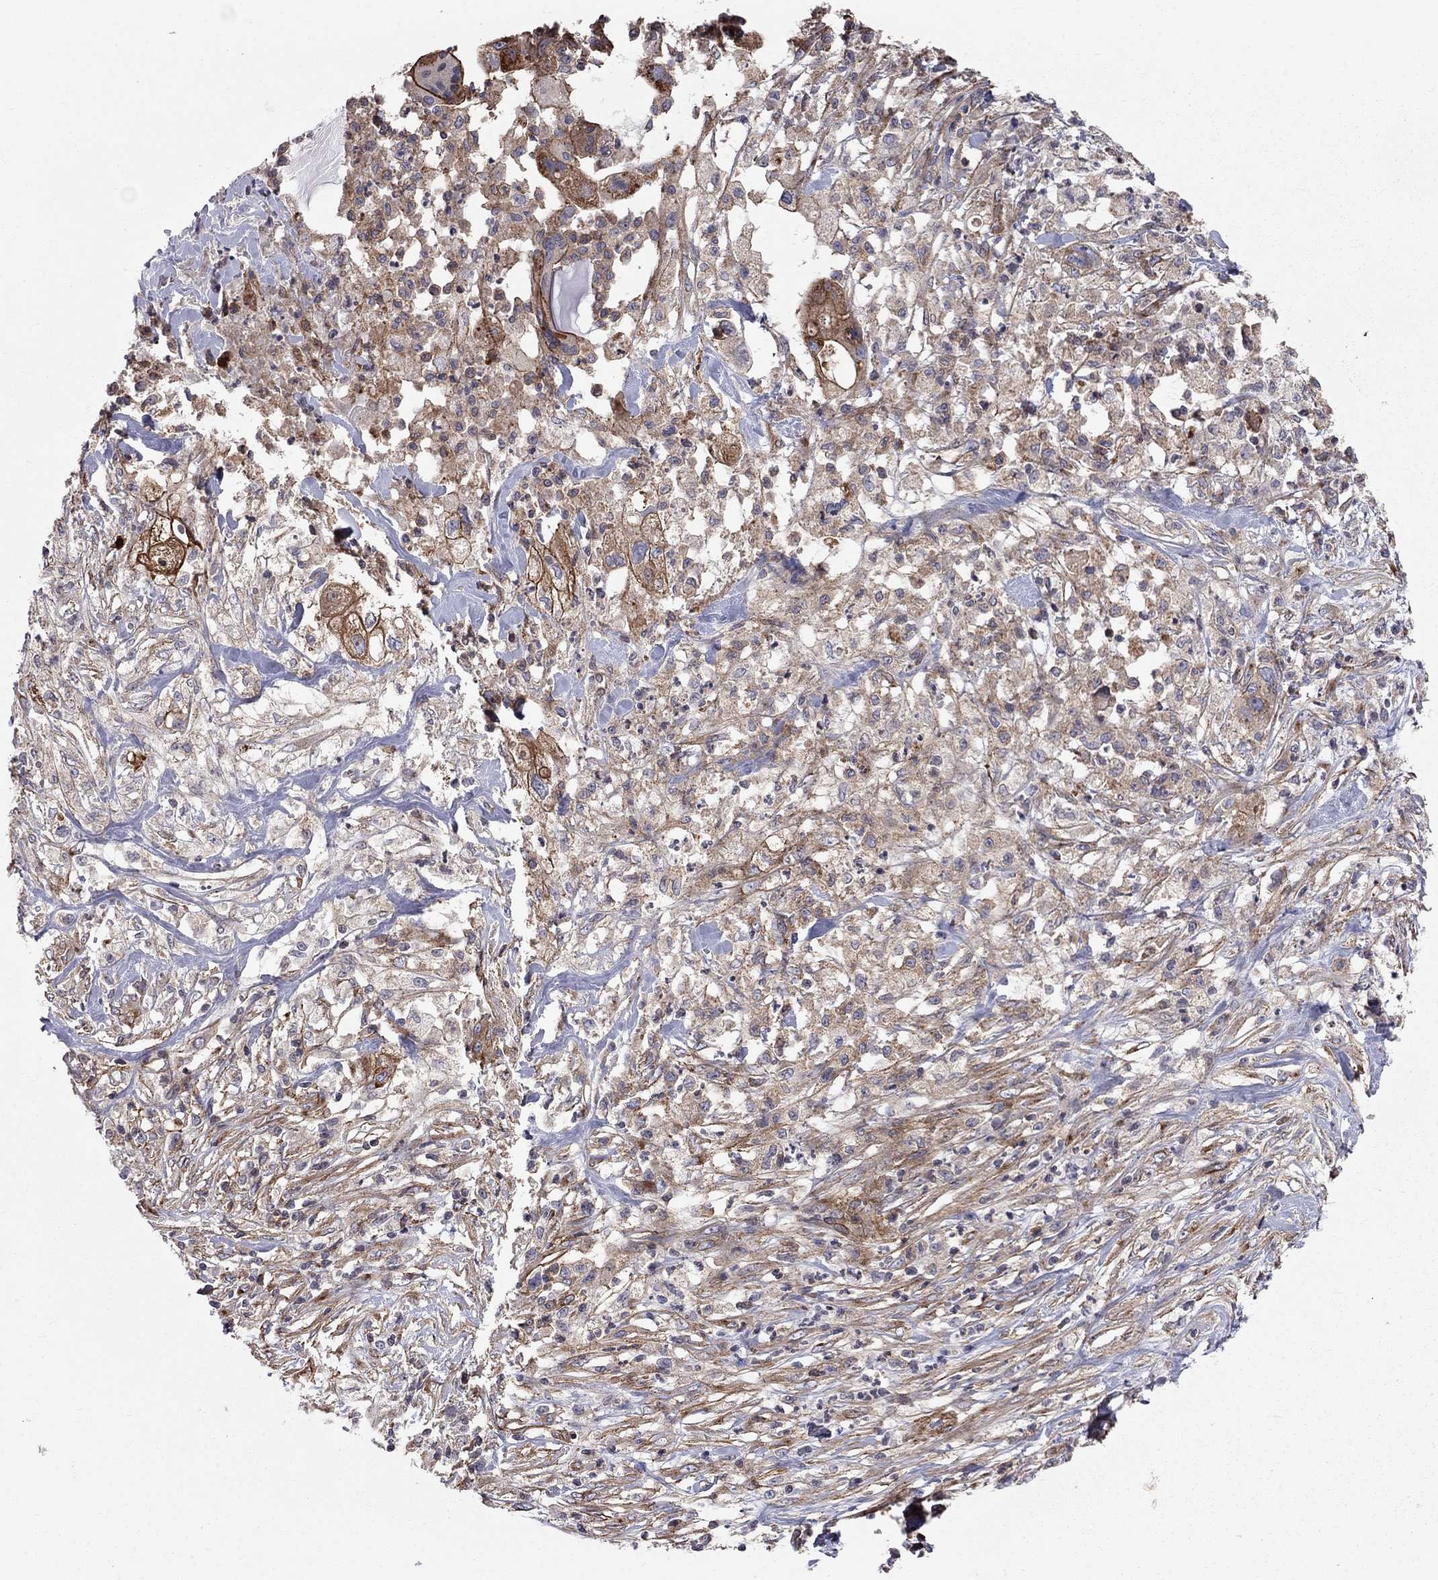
{"staining": {"intensity": "moderate", "quantity": "25%-75%", "location": "cytoplasmic/membranous"}, "tissue": "pancreatic cancer", "cell_type": "Tumor cells", "image_type": "cancer", "snomed": [{"axis": "morphology", "description": "Adenocarcinoma, NOS"}, {"axis": "topography", "description": "Pancreas"}], "caption": "This is an image of IHC staining of pancreatic adenocarcinoma, which shows moderate positivity in the cytoplasmic/membranous of tumor cells.", "gene": "RASEF", "patient": {"sex": "female", "age": 72}}